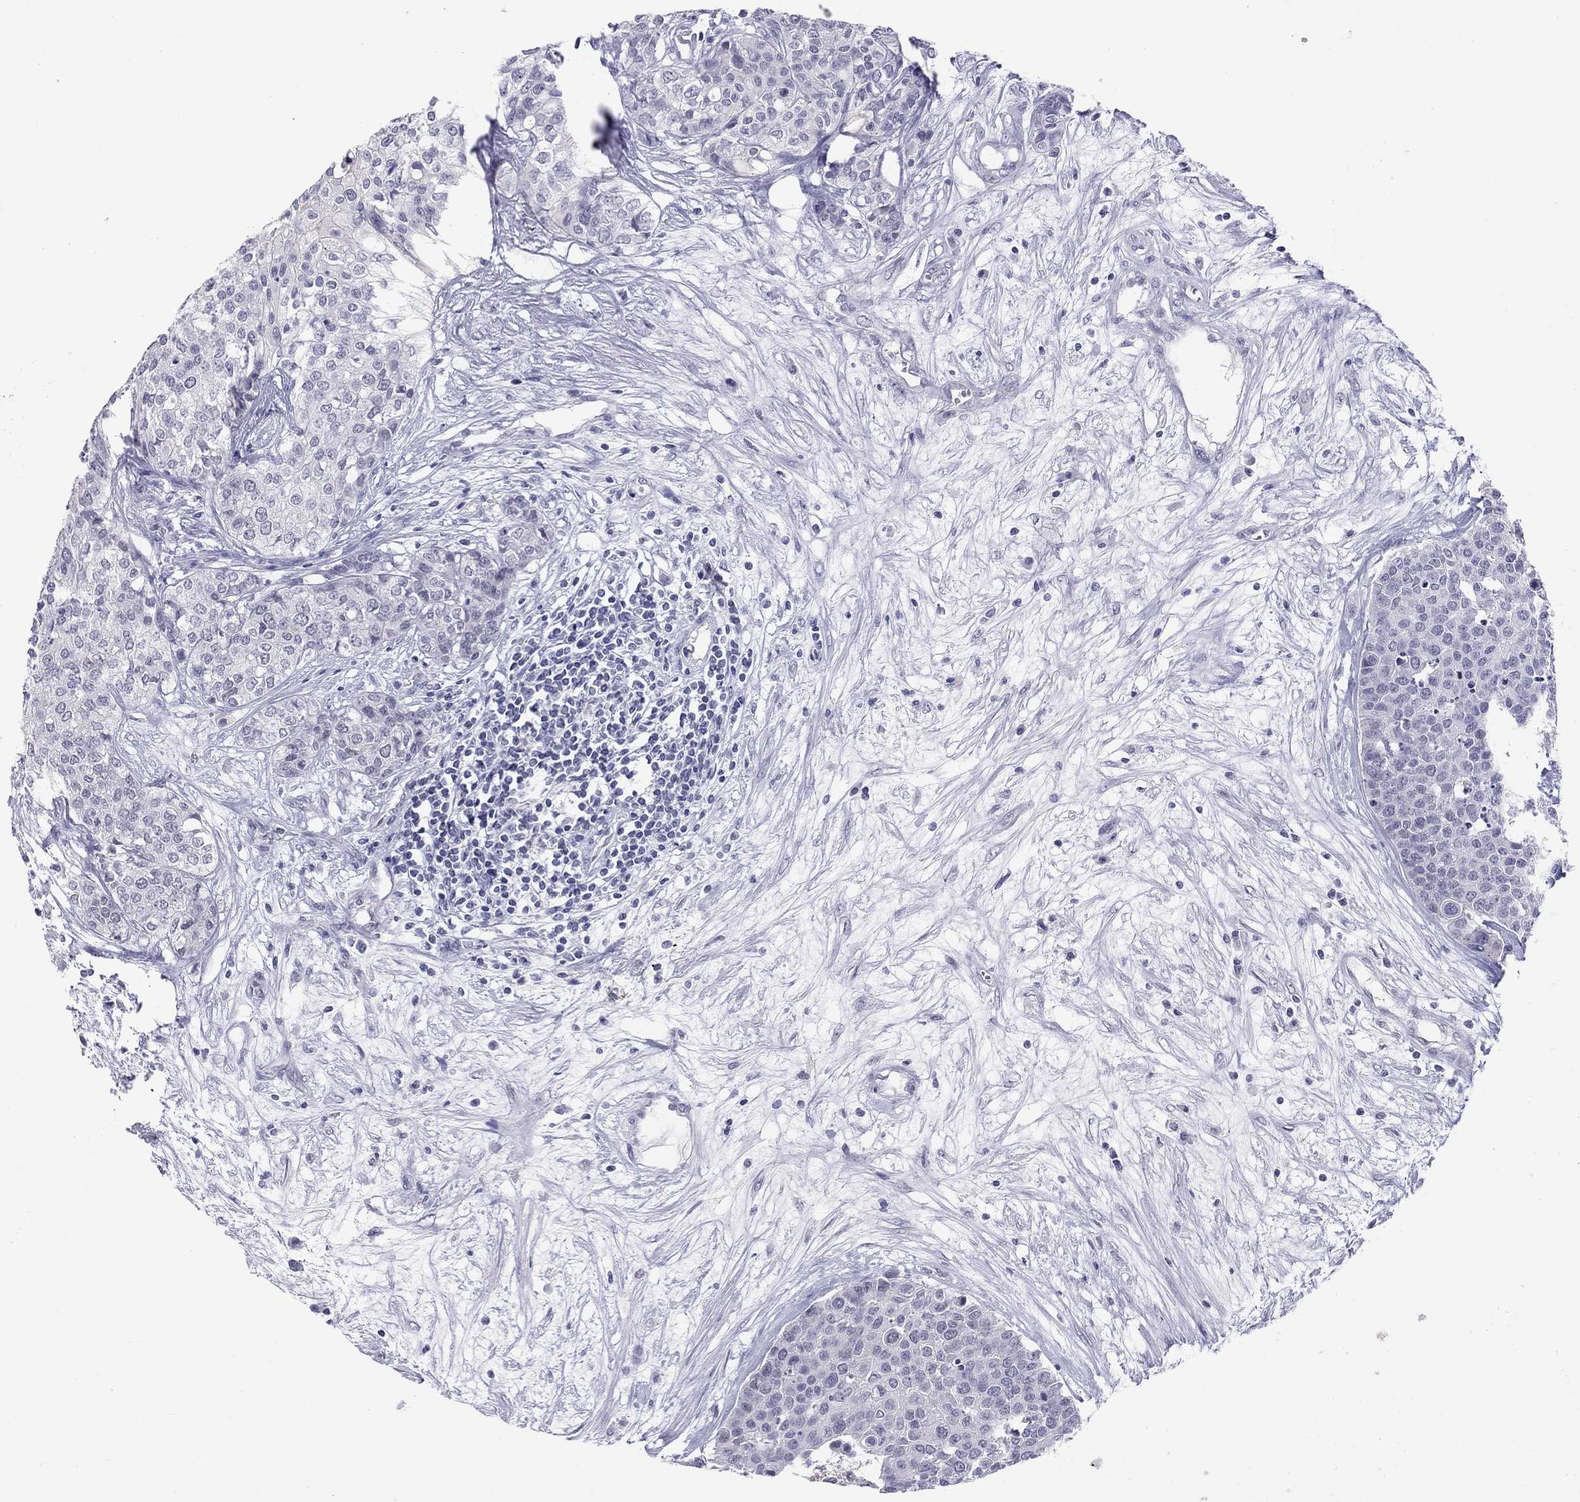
{"staining": {"intensity": "negative", "quantity": "none", "location": "none"}, "tissue": "carcinoid", "cell_type": "Tumor cells", "image_type": "cancer", "snomed": [{"axis": "morphology", "description": "Carcinoid, malignant, NOS"}, {"axis": "topography", "description": "Colon"}], "caption": "Carcinoid stained for a protein using IHC shows no staining tumor cells.", "gene": "JHY", "patient": {"sex": "male", "age": 81}}